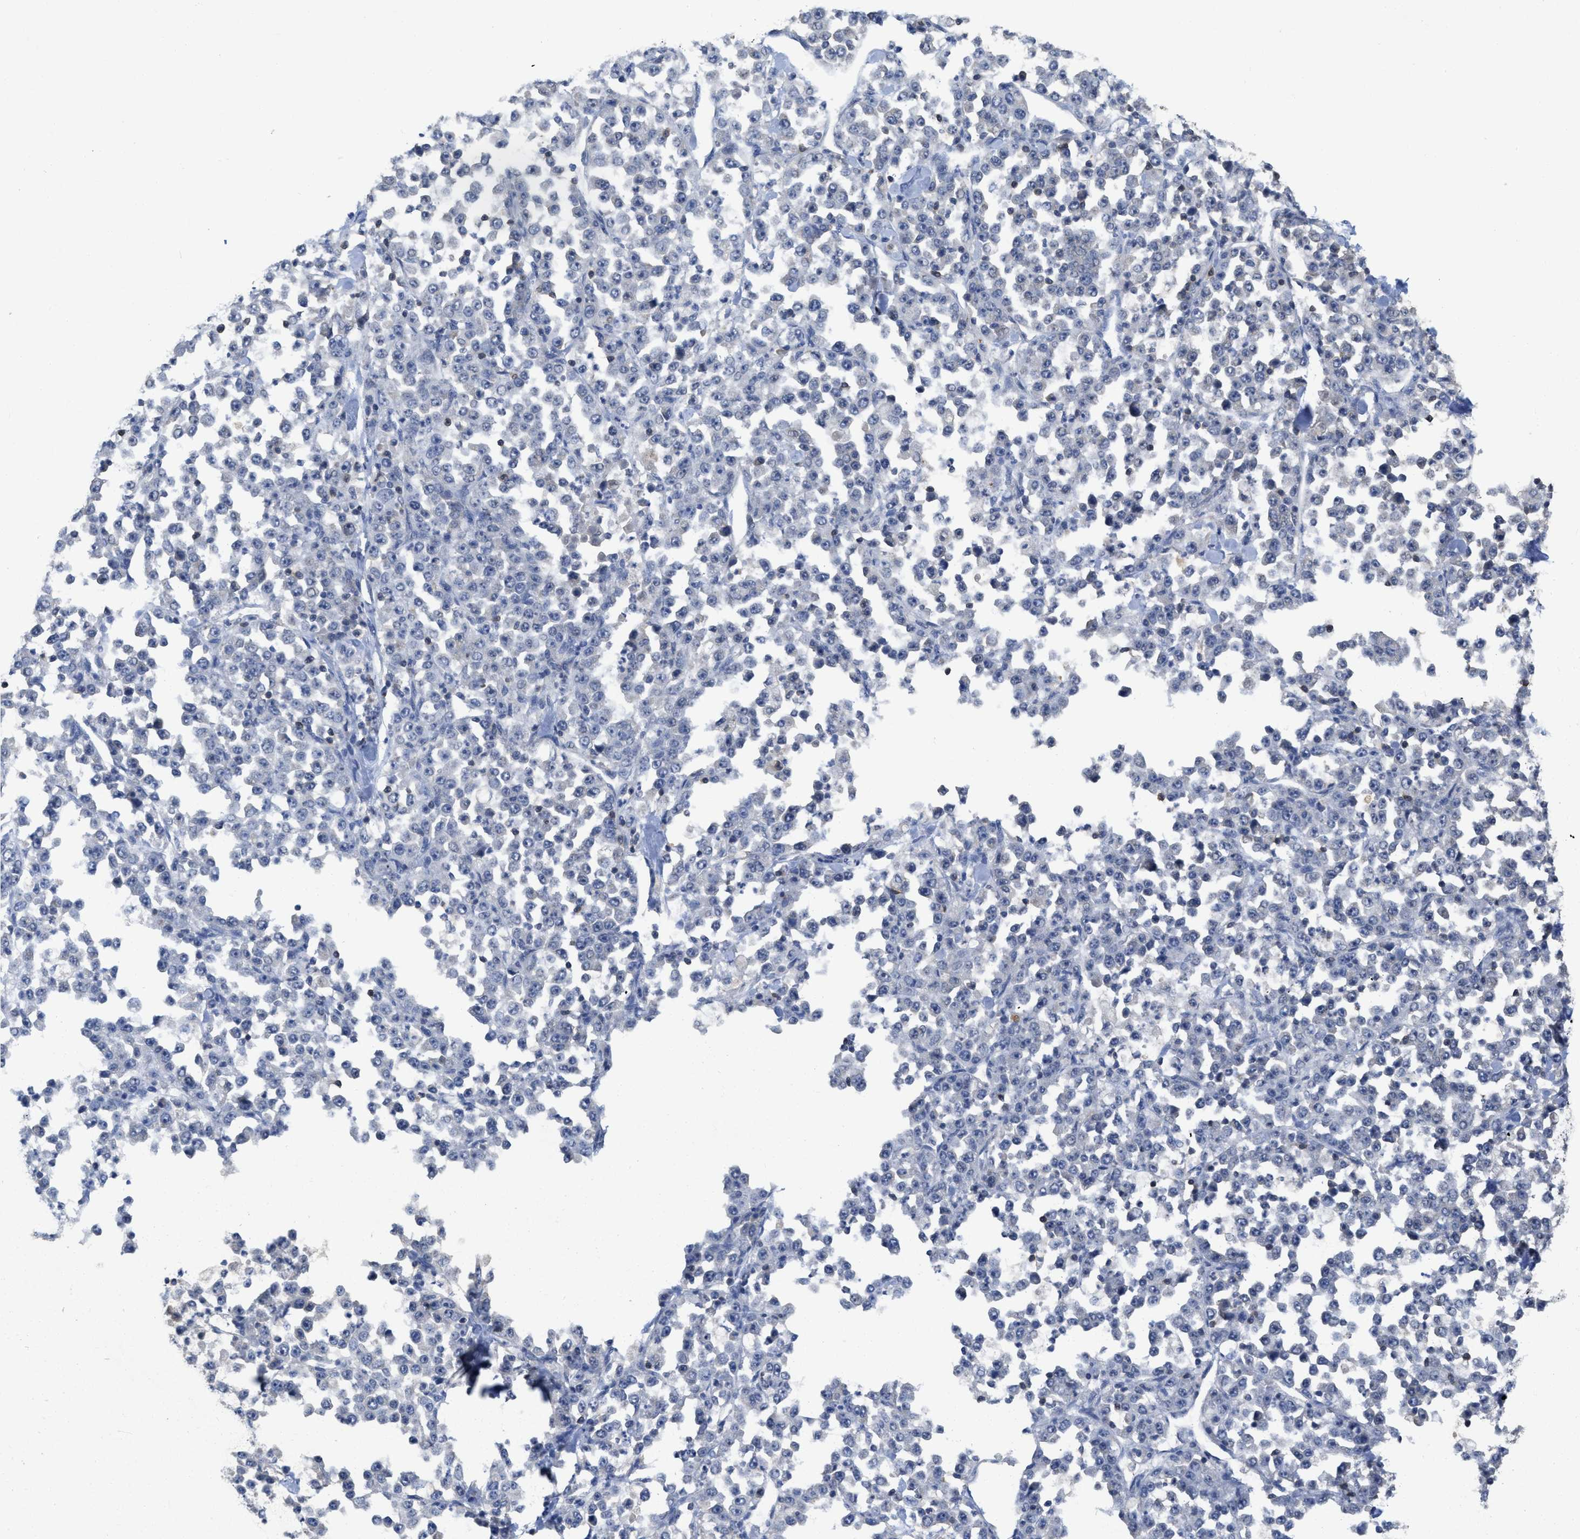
{"staining": {"intensity": "negative", "quantity": "none", "location": "none"}, "tissue": "stomach cancer", "cell_type": "Tumor cells", "image_type": "cancer", "snomed": [{"axis": "morphology", "description": "Normal tissue, NOS"}, {"axis": "morphology", "description": "Adenocarcinoma, NOS"}, {"axis": "topography", "description": "Stomach, upper"}, {"axis": "topography", "description": "Stomach"}], "caption": "Micrograph shows no protein expression in tumor cells of adenocarcinoma (stomach) tissue.", "gene": "SFXN2", "patient": {"sex": "male", "age": 59}}